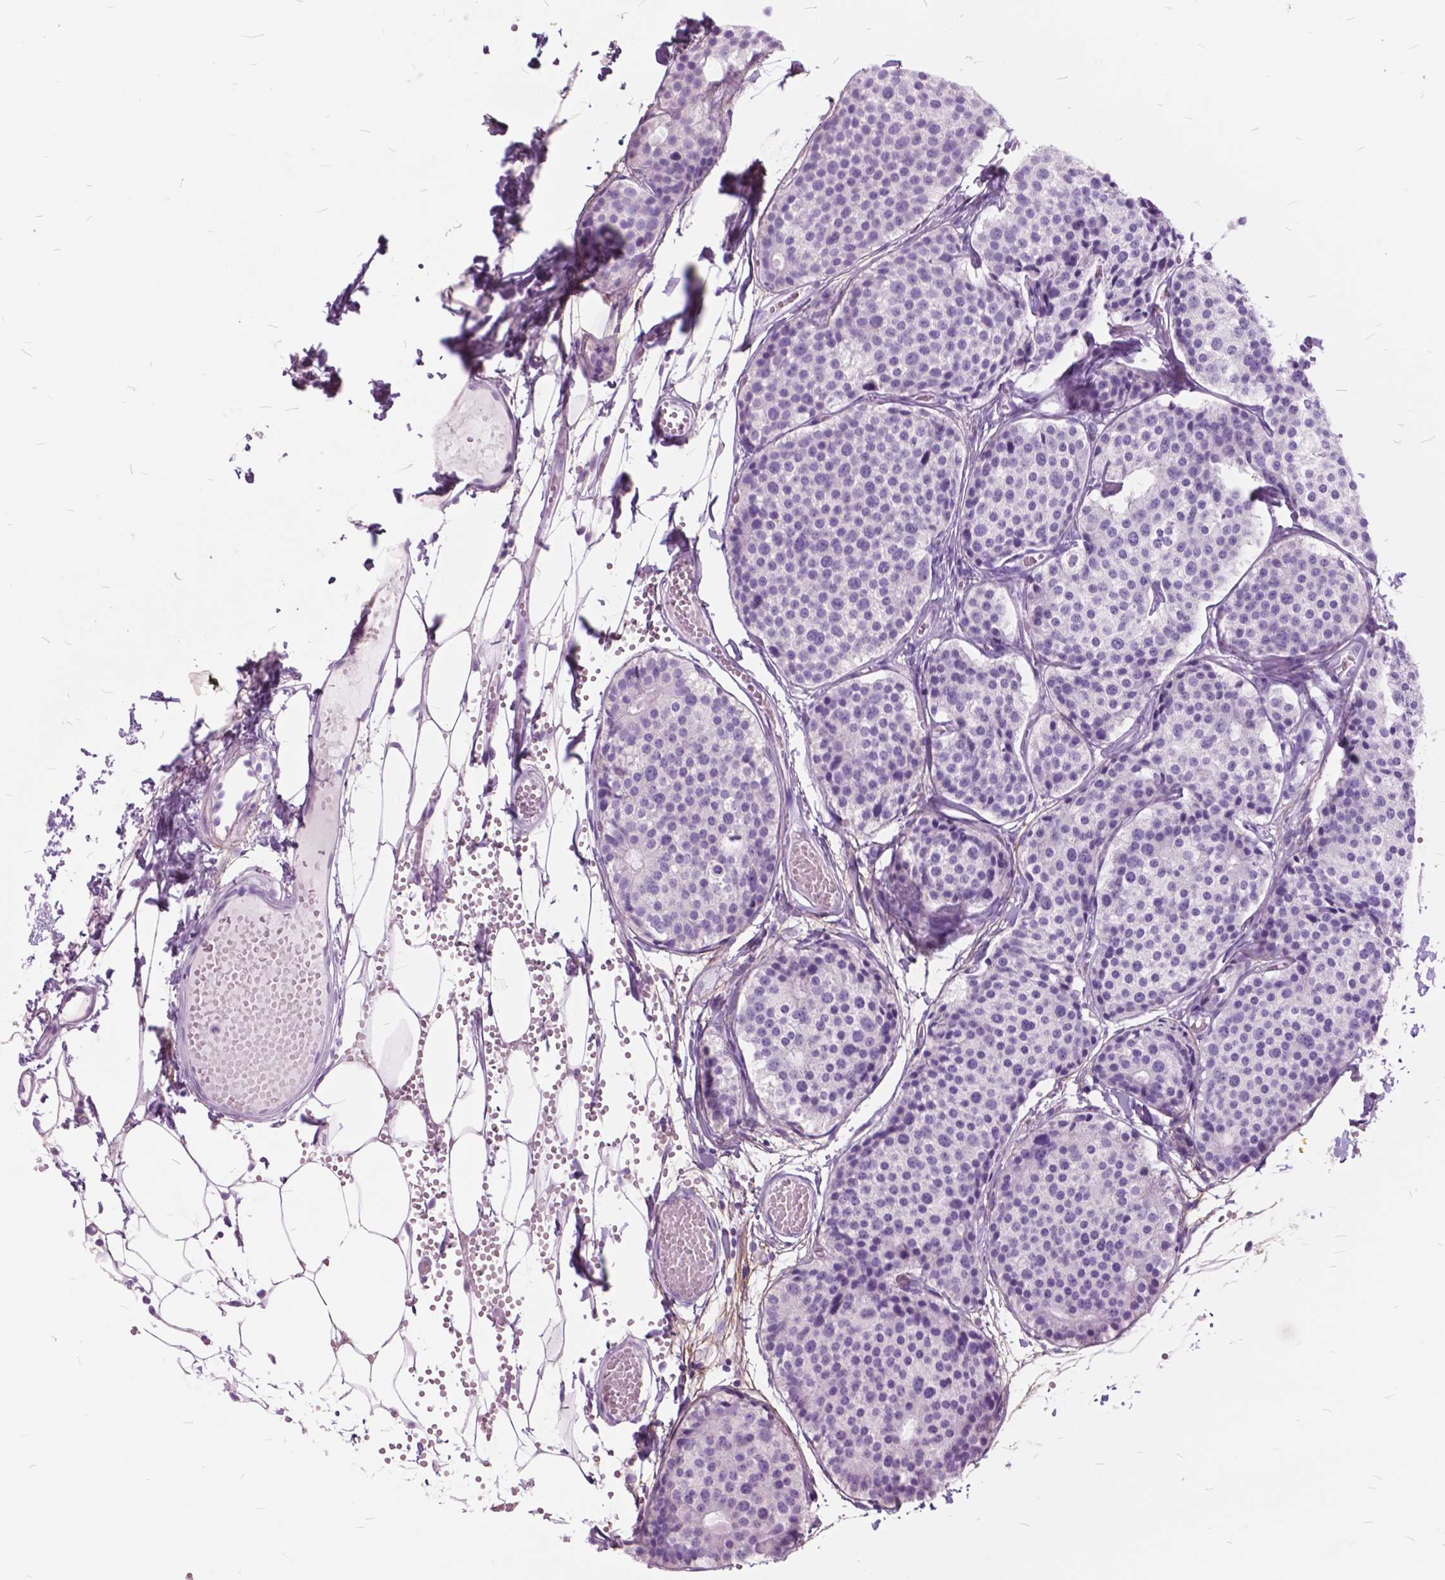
{"staining": {"intensity": "negative", "quantity": "none", "location": "none"}, "tissue": "carcinoid", "cell_type": "Tumor cells", "image_type": "cancer", "snomed": [{"axis": "morphology", "description": "Carcinoid, malignant, NOS"}, {"axis": "topography", "description": "Small intestine"}], "caption": "Tumor cells are negative for protein expression in human carcinoid.", "gene": "GDF9", "patient": {"sex": "female", "age": 65}}